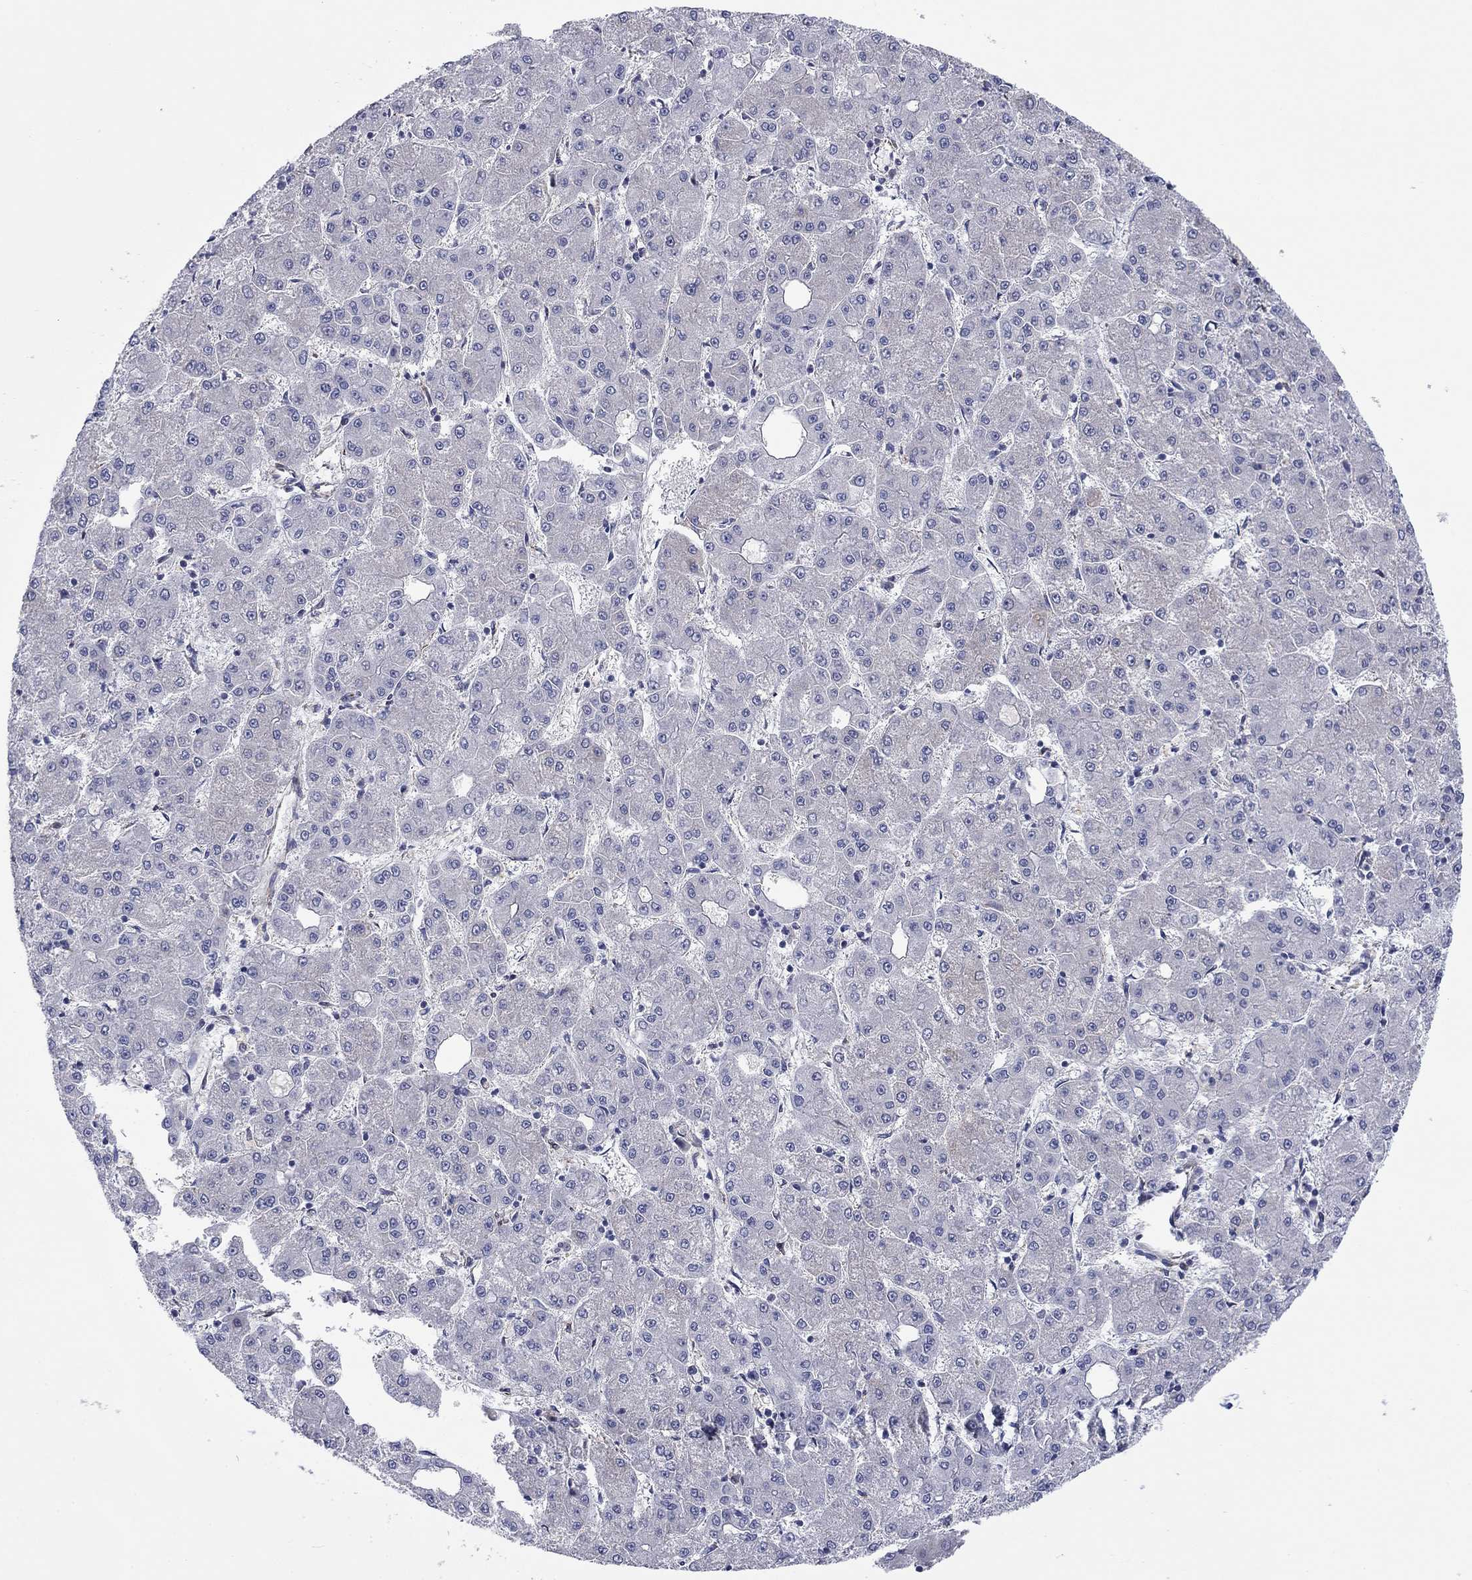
{"staining": {"intensity": "weak", "quantity": "<25%", "location": "cytoplasmic/membranous"}, "tissue": "liver cancer", "cell_type": "Tumor cells", "image_type": "cancer", "snomed": [{"axis": "morphology", "description": "Carcinoma, Hepatocellular, NOS"}, {"axis": "topography", "description": "Liver"}], "caption": "This is an immunohistochemistry micrograph of liver cancer. There is no staining in tumor cells.", "gene": "MGST3", "patient": {"sex": "male", "age": 73}}